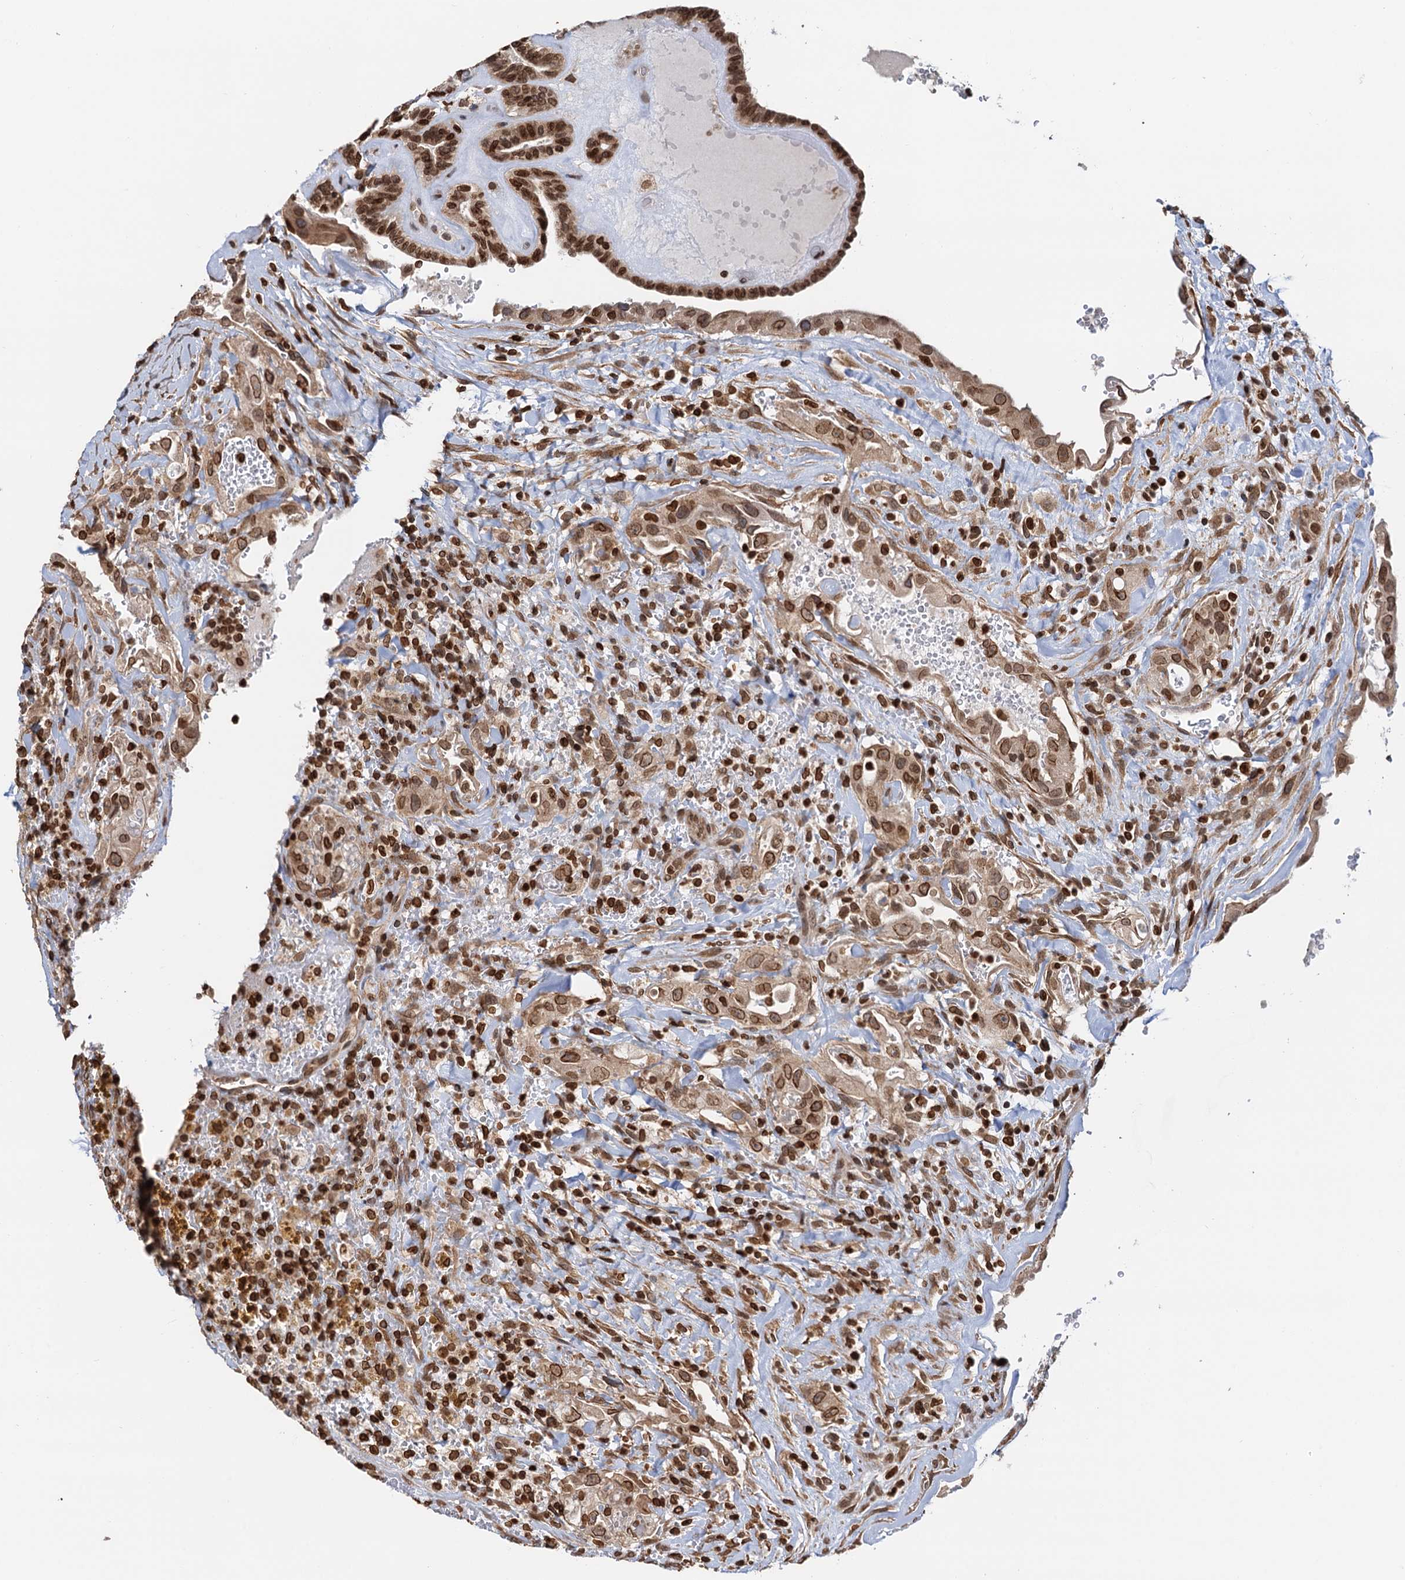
{"staining": {"intensity": "moderate", "quantity": ">75%", "location": "cytoplasmic/membranous,nuclear"}, "tissue": "thyroid cancer", "cell_type": "Tumor cells", "image_type": "cancer", "snomed": [{"axis": "morphology", "description": "Papillary adenocarcinoma, NOS"}, {"axis": "topography", "description": "Thyroid gland"}], "caption": "Thyroid cancer stained with a brown dye exhibits moderate cytoplasmic/membranous and nuclear positive staining in approximately >75% of tumor cells.", "gene": "ZC3H13", "patient": {"sex": "male", "age": 77}}